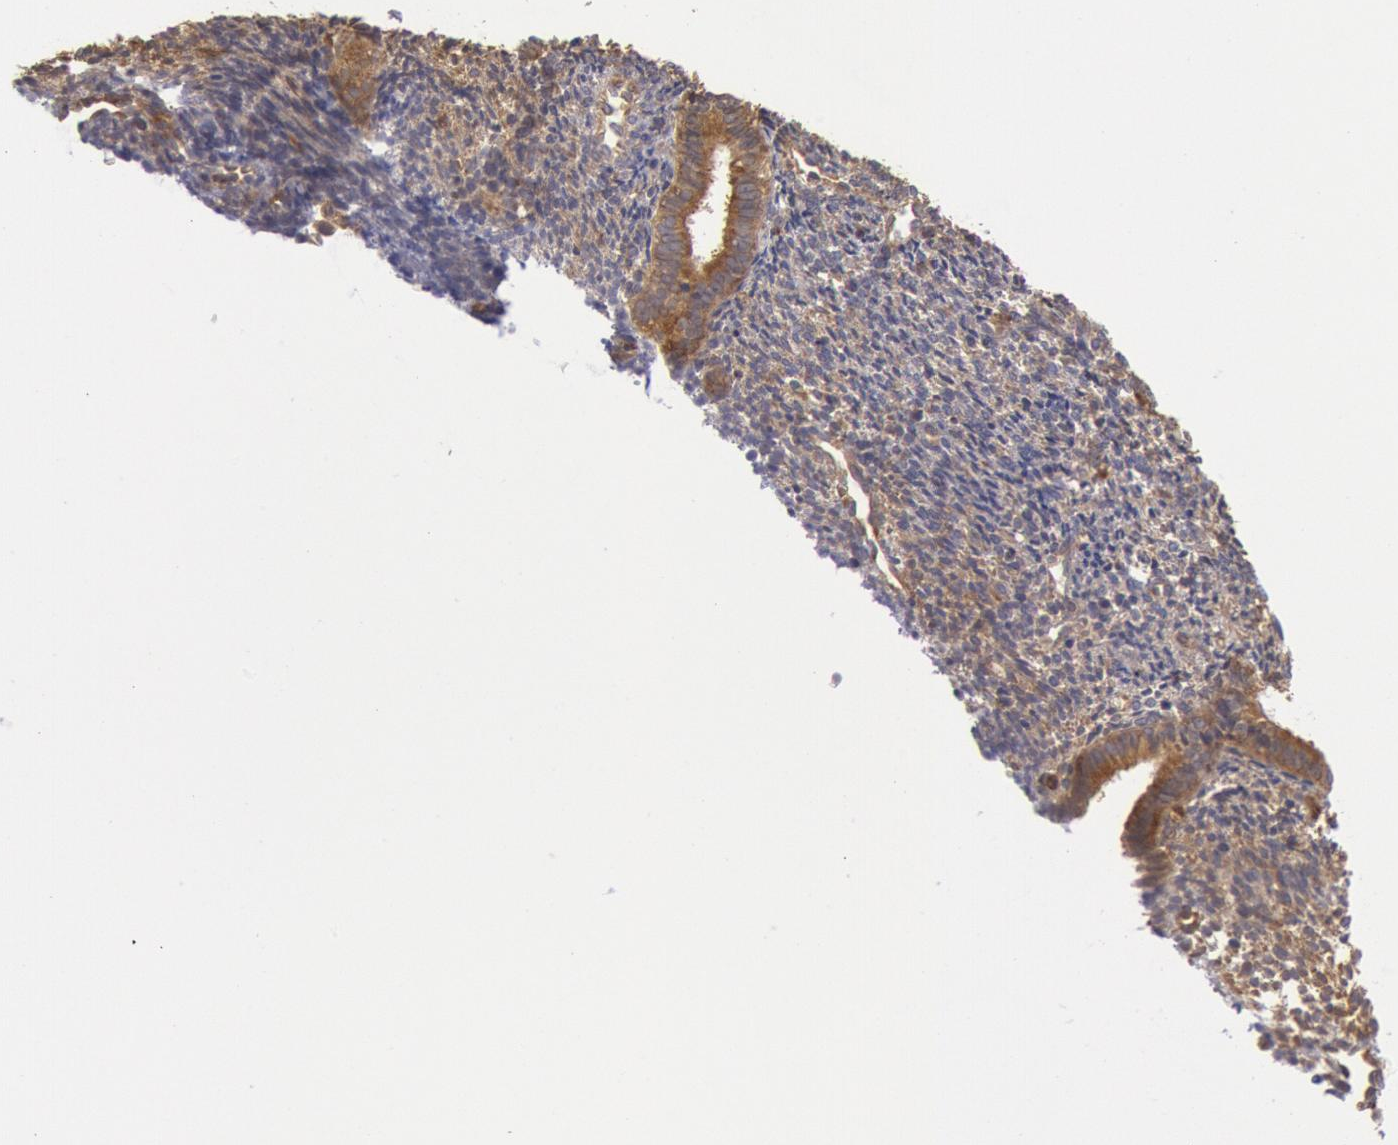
{"staining": {"intensity": "moderate", "quantity": "25%-75%", "location": "cytoplasmic/membranous"}, "tissue": "endometrium", "cell_type": "Cells in endometrial stroma", "image_type": "normal", "snomed": [{"axis": "morphology", "description": "Normal tissue, NOS"}, {"axis": "topography", "description": "Endometrium"}], "caption": "Immunohistochemical staining of benign human endometrium reveals medium levels of moderate cytoplasmic/membranous expression in about 25%-75% of cells in endometrial stroma. The staining was performed using DAB, with brown indicating positive protein expression. Nuclei are stained blue with hematoxylin.", "gene": "DRG1", "patient": {"sex": "female", "age": 27}}